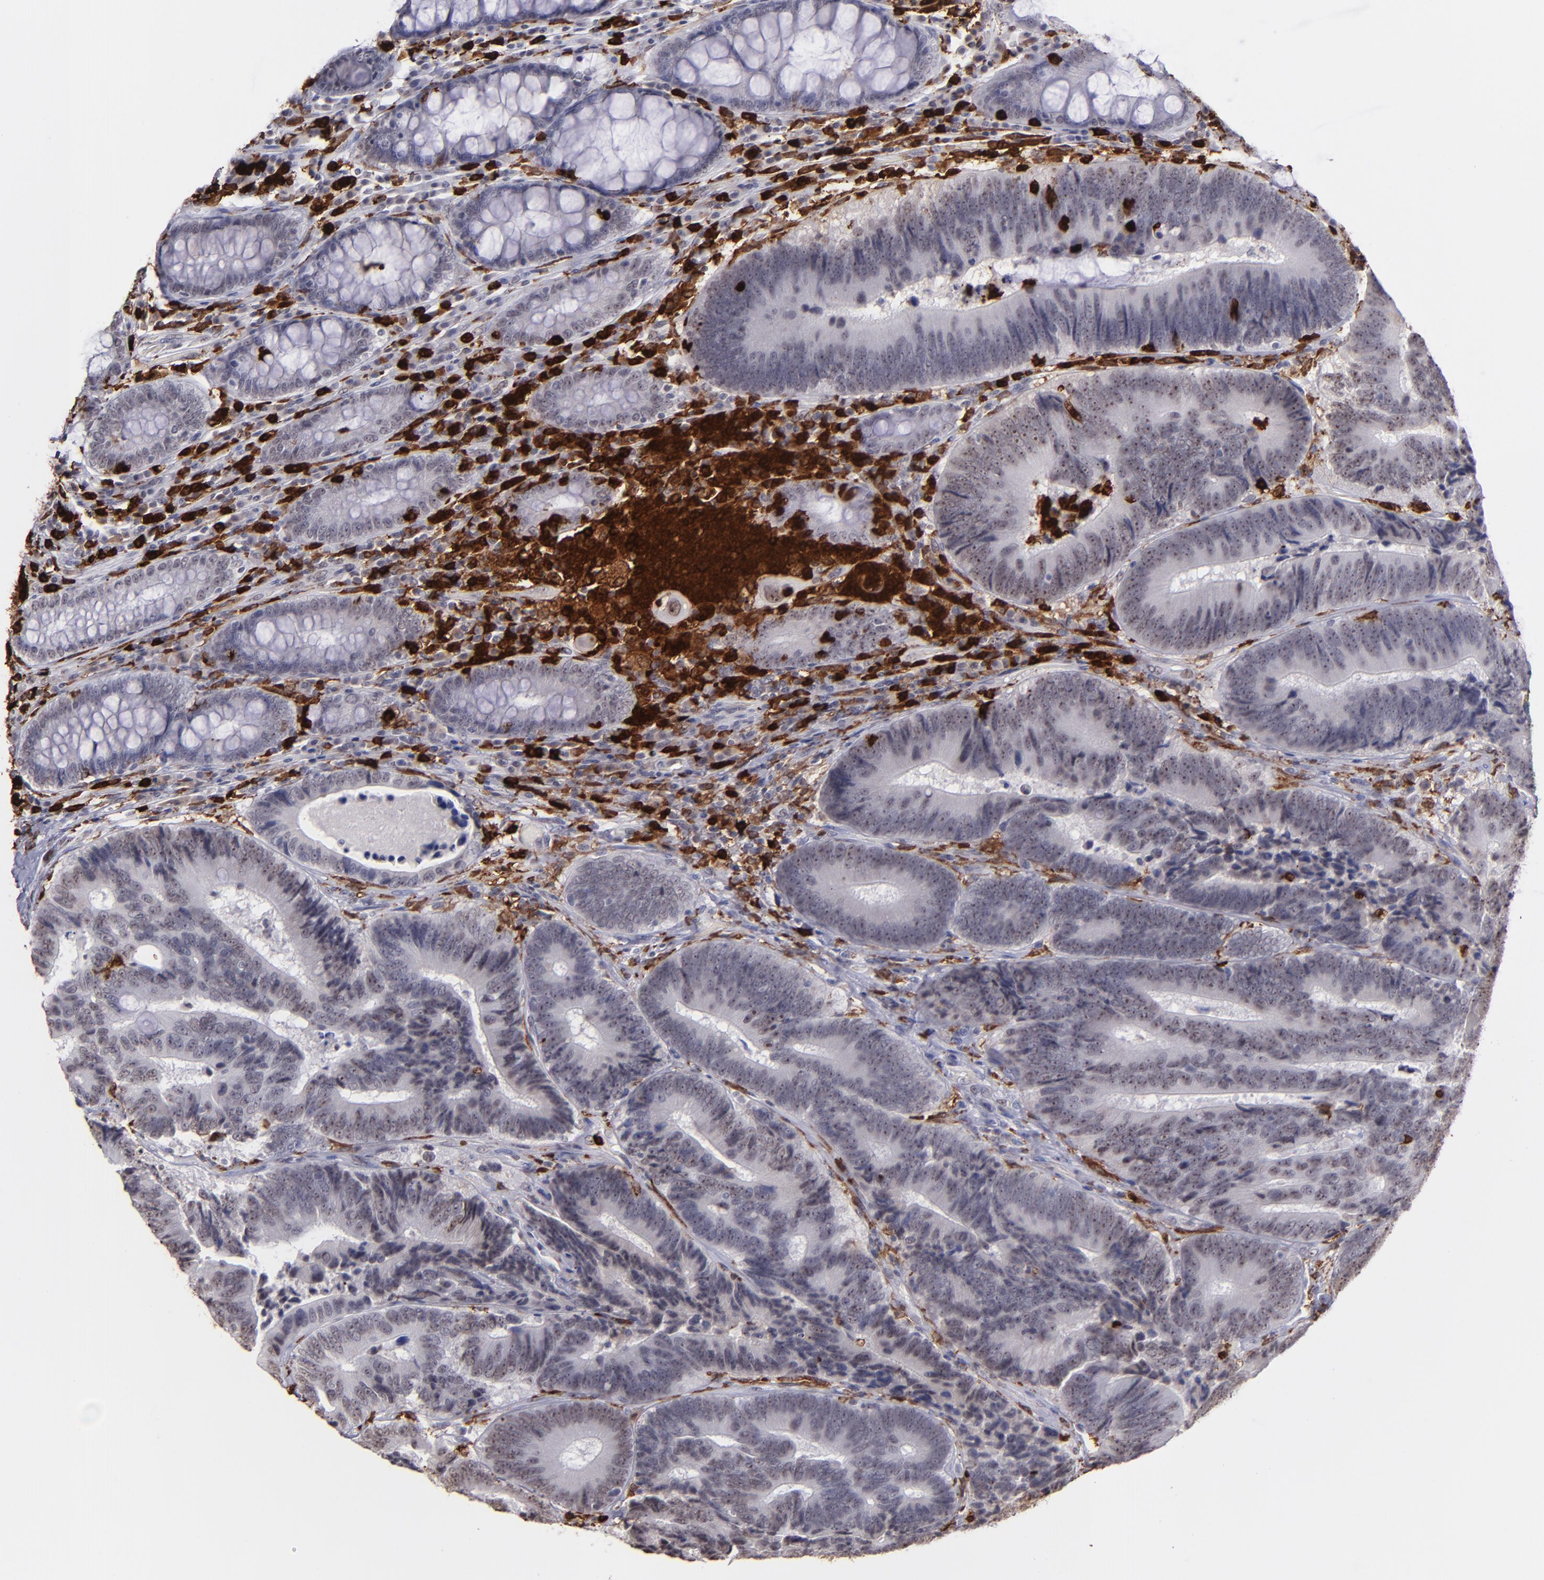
{"staining": {"intensity": "negative", "quantity": "none", "location": "none"}, "tissue": "colorectal cancer", "cell_type": "Tumor cells", "image_type": "cancer", "snomed": [{"axis": "morphology", "description": "Normal tissue, NOS"}, {"axis": "morphology", "description": "Adenocarcinoma, NOS"}, {"axis": "topography", "description": "Colon"}], "caption": "High magnification brightfield microscopy of colorectal adenocarcinoma stained with DAB (brown) and counterstained with hematoxylin (blue): tumor cells show no significant expression. (Brightfield microscopy of DAB immunohistochemistry (IHC) at high magnification).", "gene": "NCF2", "patient": {"sex": "female", "age": 78}}